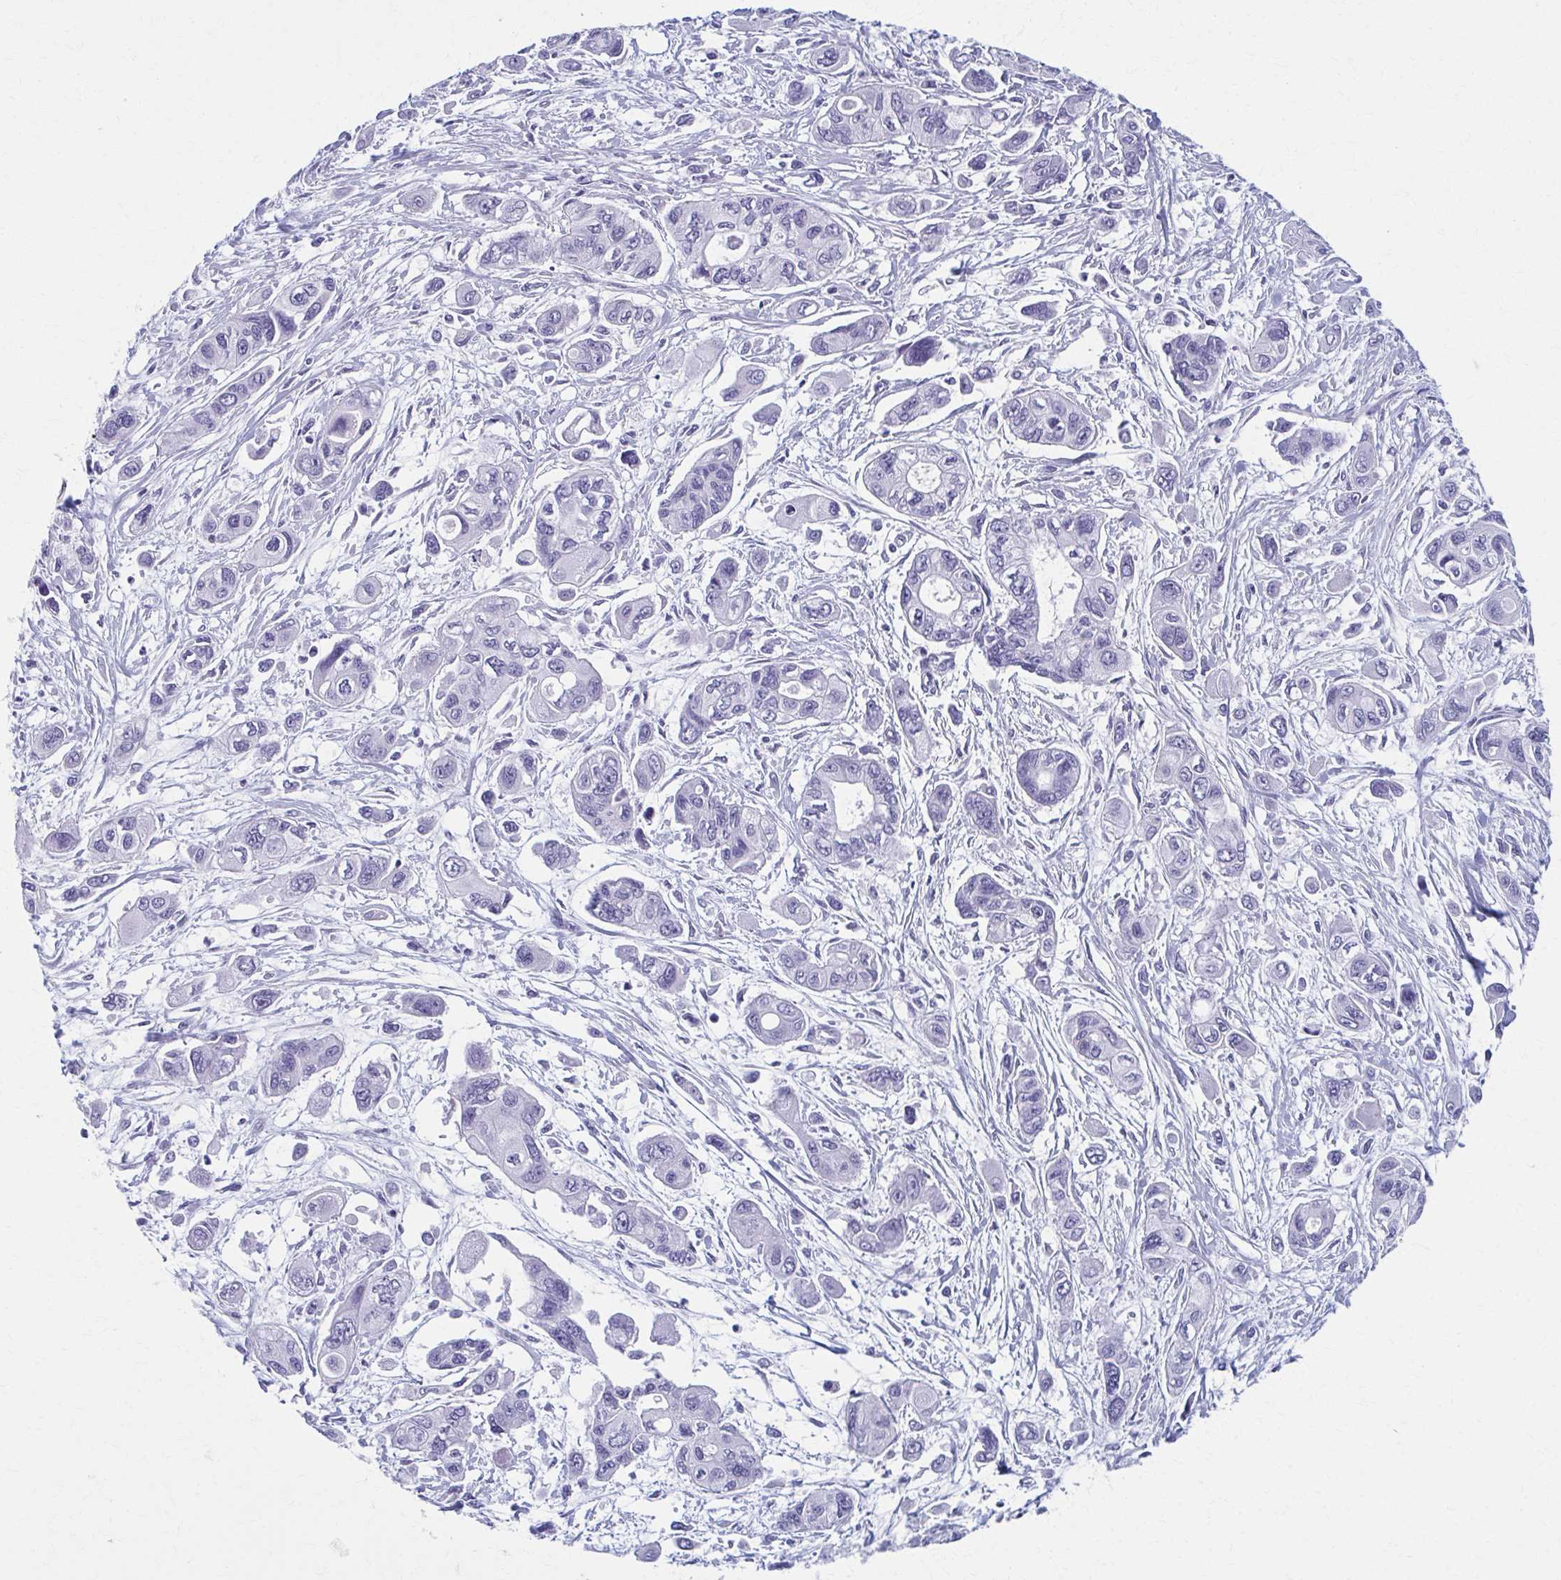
{"staining": {"intensity": "negative", "quantity": "none", "location": "none"}, "tissue": "pancreatic cancer", "cell_type": "Tumor cells", "image_type": "cancer", "snomed": [{"axis": "morphology", "description": "Adenocarcinoma, NOS"}, {"axis": "topography", "description": "Pancreas"}], "caption": "An image of human pancreatic cancer (adenocarcinoma) is negative for staining in tumor cells.", "gene": "MPLKIP", "patient": {"sex": "female", "age": 47}}